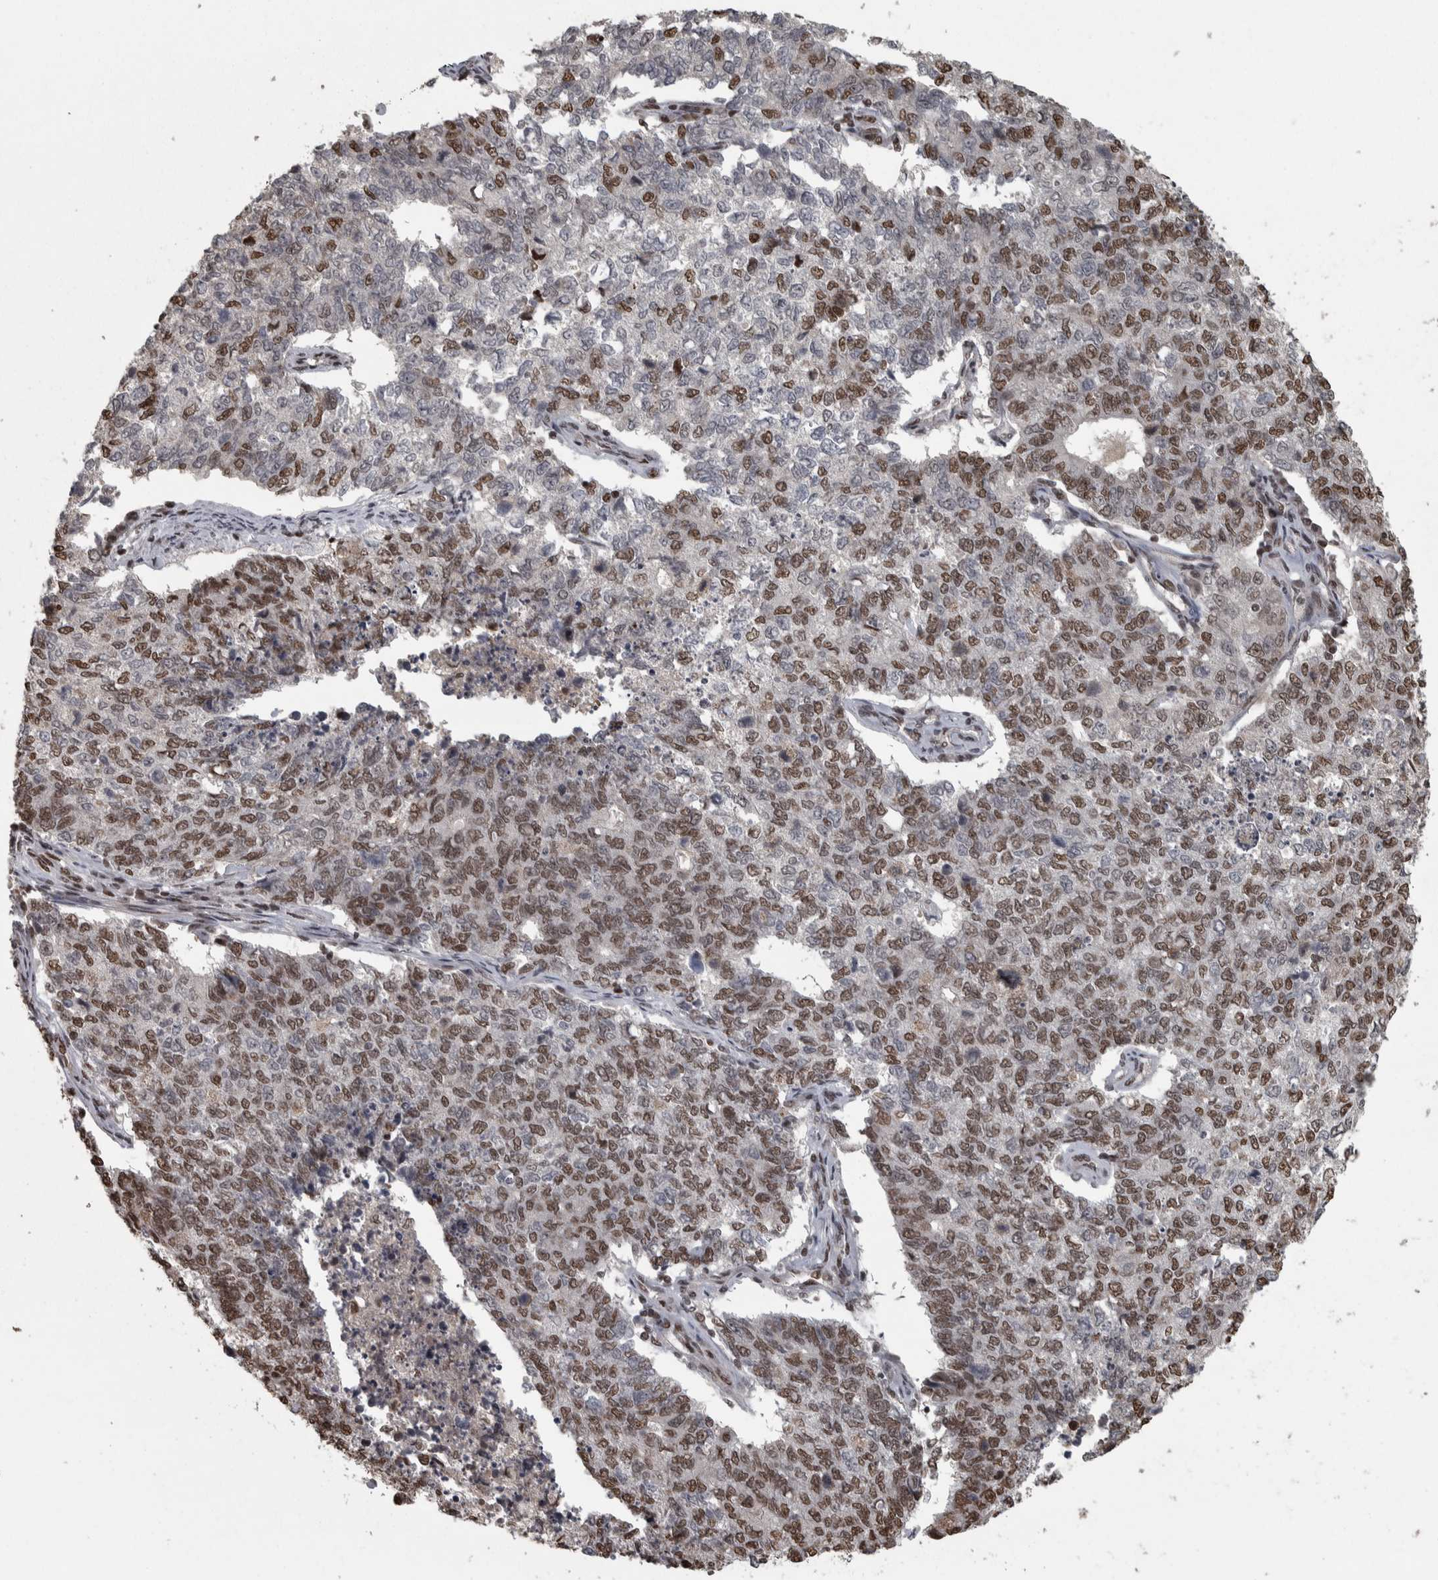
{"staining": {"intensity": "moderate", "quantity": ">75%", "location": "nuclear"}, "tissue": "cervical cancer", "cell_type": "Tumor cells", "image_type": "cancer", "snomed": [{"axis": "morphology", "description": "Squamous cell carcinoma, NOS"}, {"axis": "topography", "description": "Cervix"}], "caption": "Protein expression by immunohistochemistry demonstrates moderate nuclear positivity in about >75% of tumor cells in cervical cancer (squamous cell carcinoma). Using DAB (3,3'-diaminobenzidine) (brown) and hematoxylin (blue) stains, captured at high magnification using brightfield microscopy.", "gene": "ZFHX4", "patient": {"sex": "female", "age": 63}}